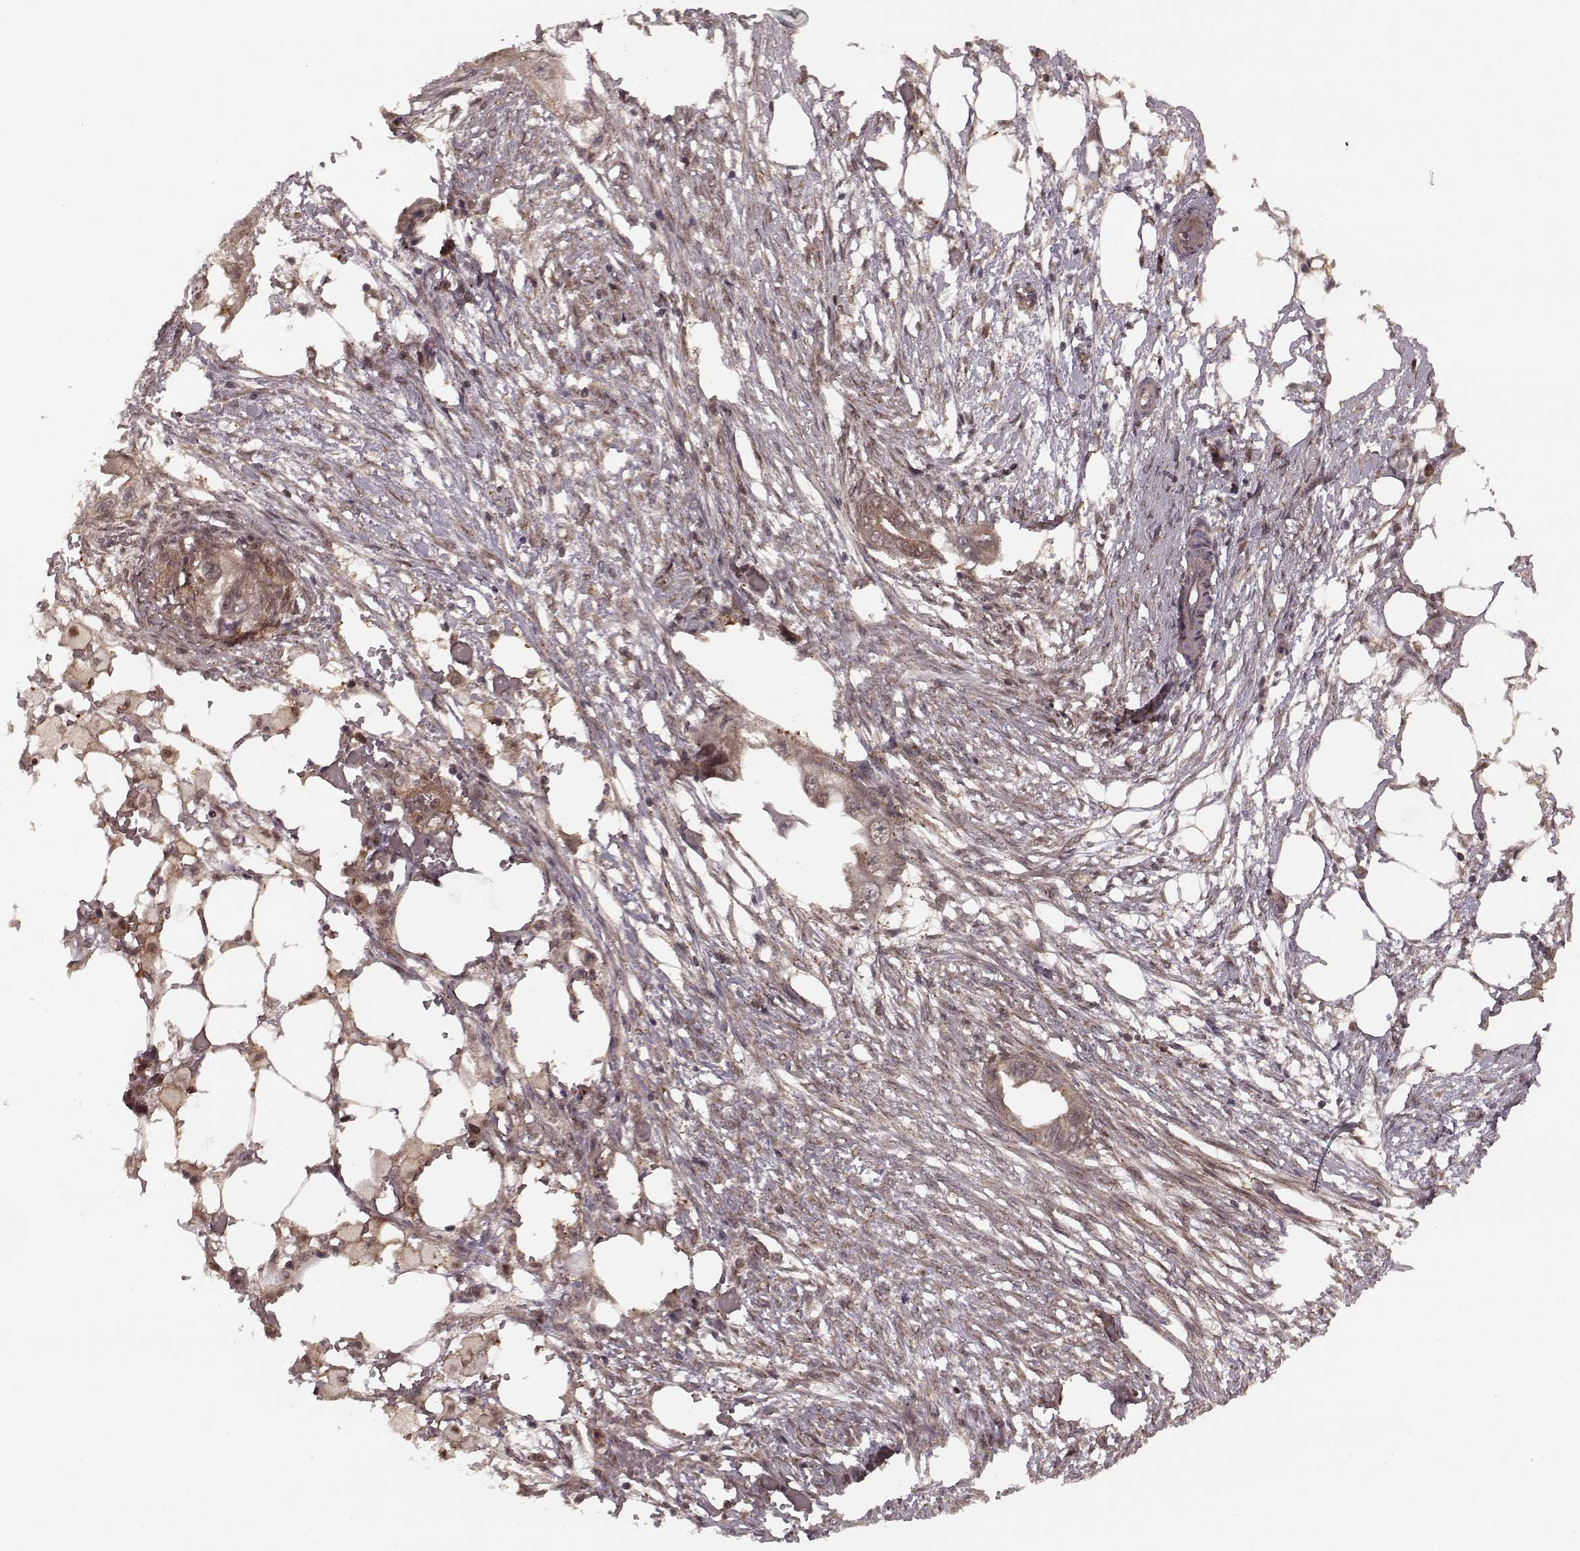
{"staining": {"intensity": "weak", "quantity": "25%-75%", "location": "cytoplasmic/membranous"}, "tissue": "endometrial cancer", "cell_type": "Tumor cells", "image_type": "cancer", "snomed": [{"axis": "morphology", "description": "Adenocarcinoma, NOS"}, {"axis": "morphology", "description": "Adenocarcinoma, metastatic, NOS"}, {"axis": "topography", "description": "Adipose tissue"}, {"axis": "topography", "description": "Endometrium"}], "caption": "High-power microscopy captured an IHC micrograph of metastatic adenocarcinoma (endometrial), revealing weak cytoplasmic/membranous positivity in about 25%-75% of tumor cells.", "gene": "GSS", "patient": {"sex": "female", "age": 67}}